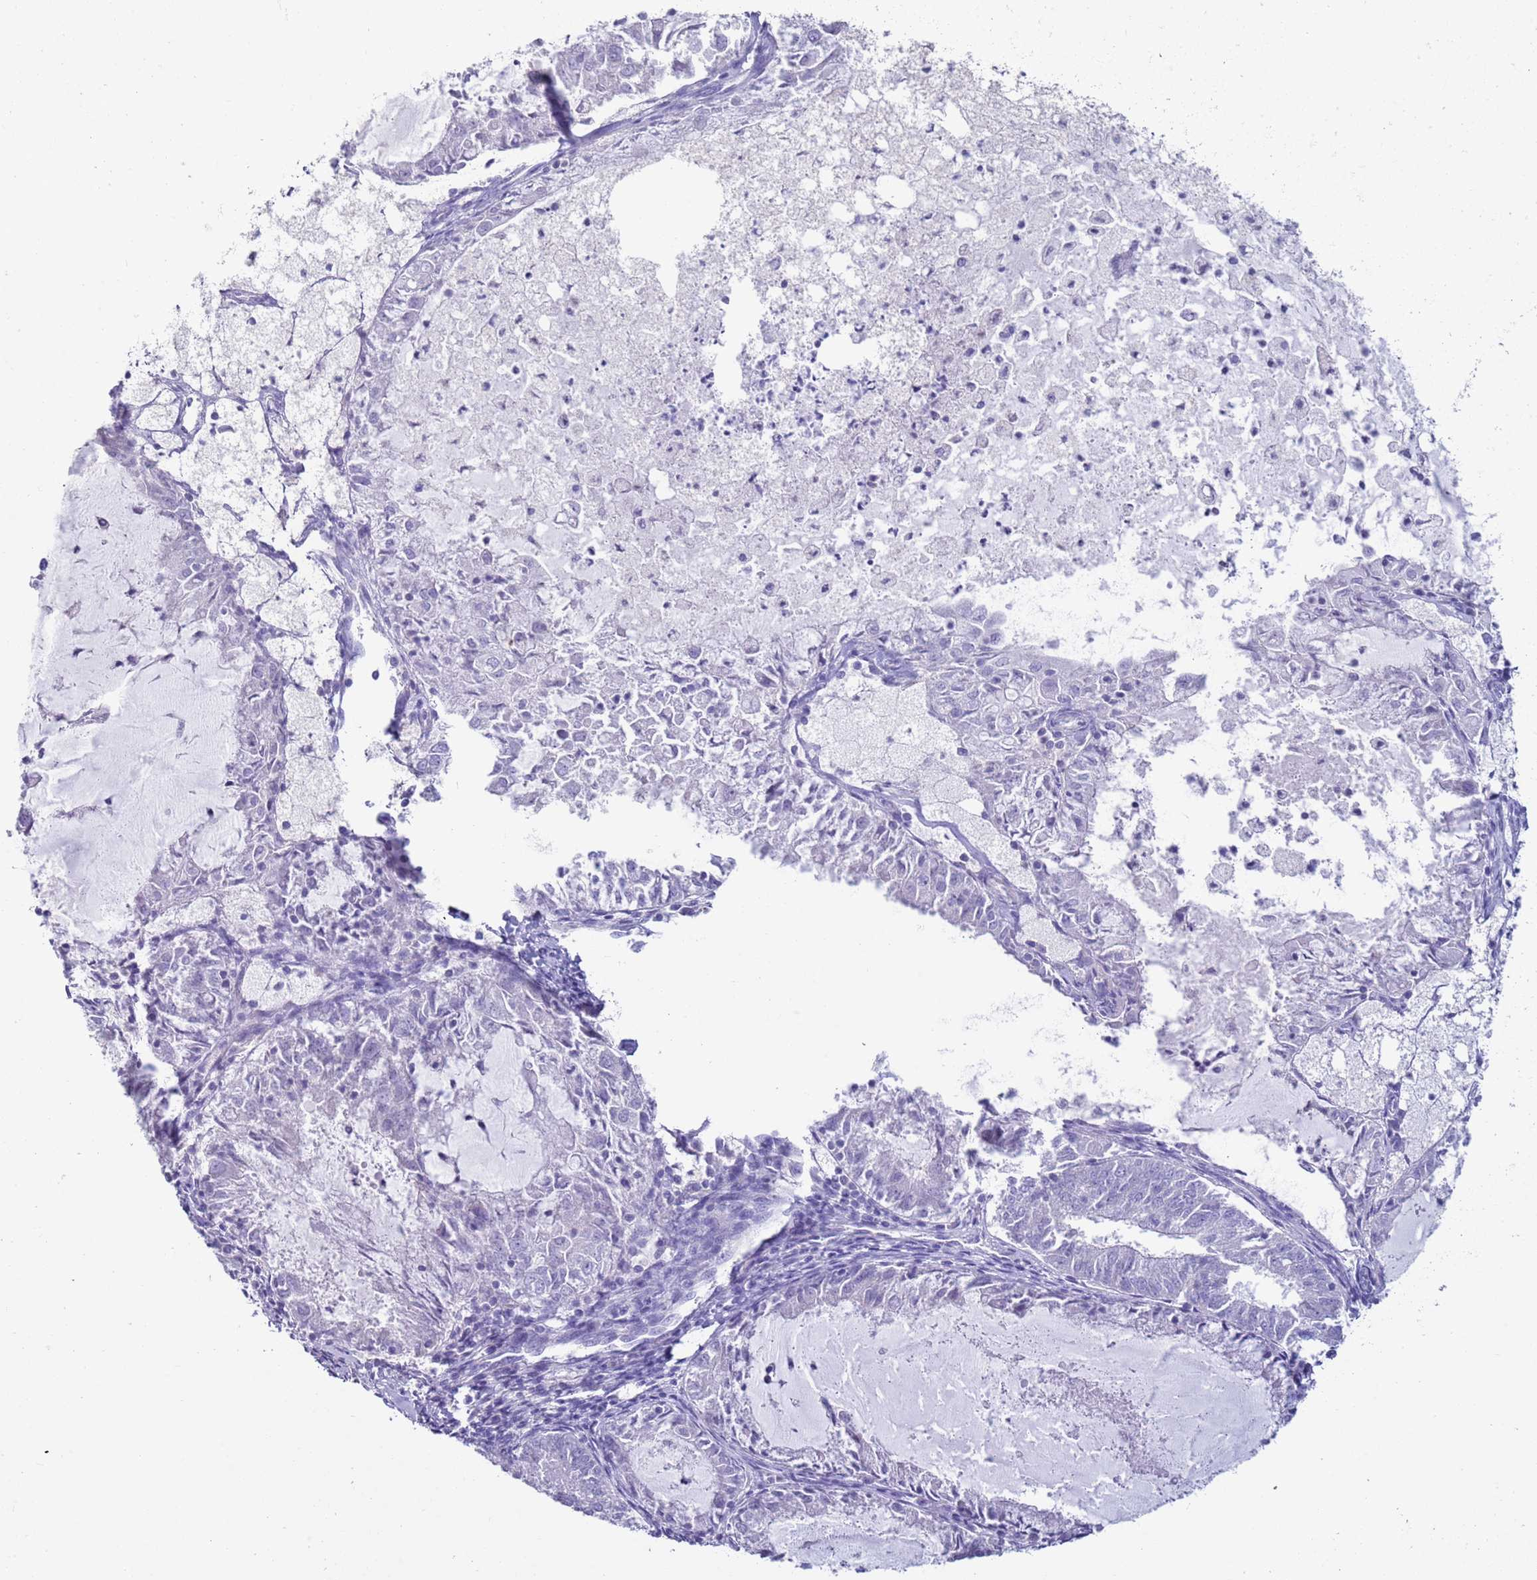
{"staining": {"intensity": "negative", "quantity": "none", "location": "none"}, "tissue": "endometrial cancer", "cell_type": "Tumor cells", "image_type": "cancer", "snomed": [{"axis": "morphology", "description": "Adenocarcinoma, NOS"}, {"axis": "topography", "description": "Endometrium"}], "caption": "The image exhibits no significant positivity in tumor cells of endometrial cancer.", "gene": "NPAP1", "patient": {"sex": "female", "age": 57}}